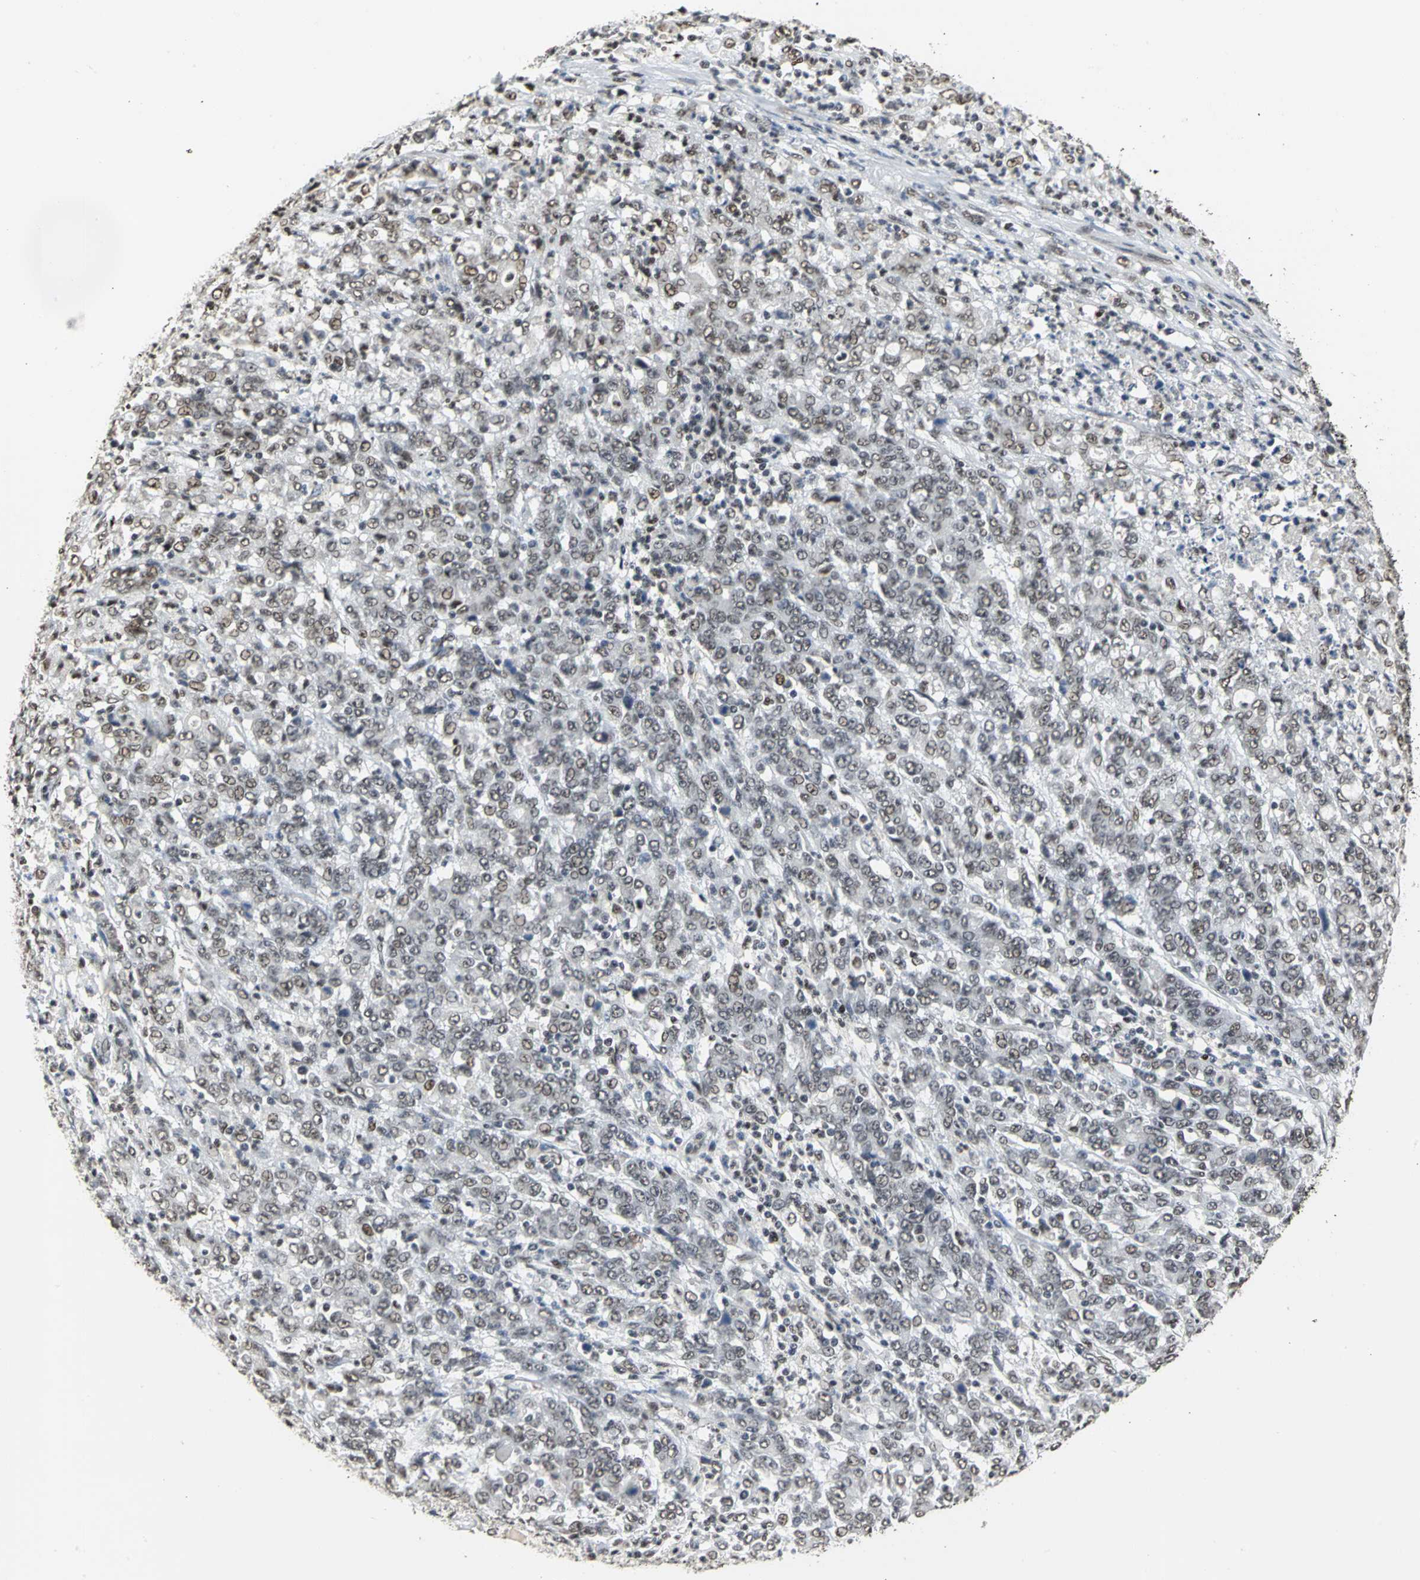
{"staining": {"intensity": "weak", "quantity": ">75%", "location": "nuclear"}, "tissue": "stomach cancer", "cell_type": "Tumor cells", "image_type": "cancer", "snomed": [{"axis": "morphology", "description": "Adenocarcinoma, NOS"}, {"axis": "topography", "description": "Stomach, lower"}], "caption": "Immunohistochemistry (IHC) image of human adenocarcinoma (stomach) stained for a protein (brown), which exhibits low levels of weak nuclear staining in approximately >75% of tumor cells.", "gene": "CCDC88C", "patient": {"sex": "female", "age": 71}}